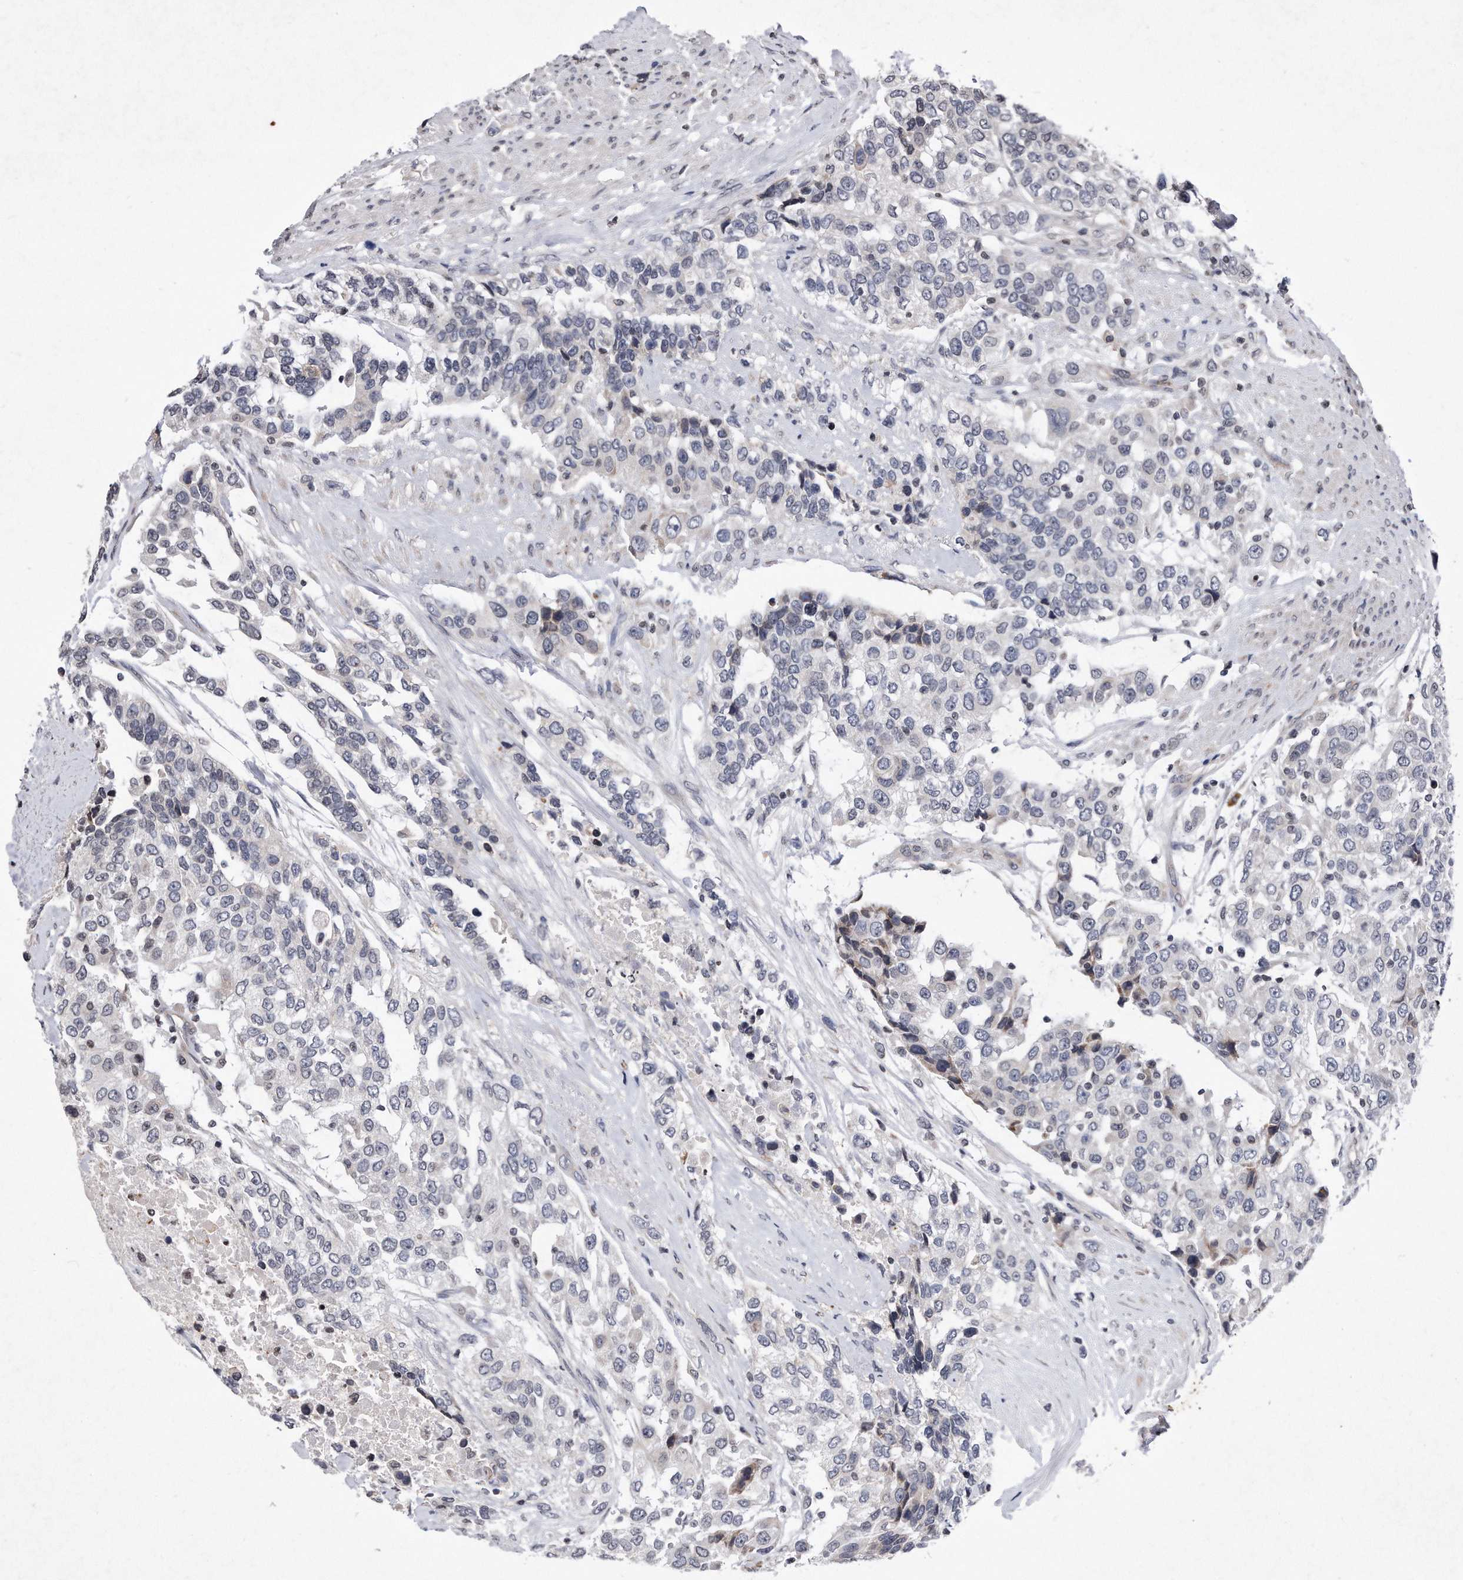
{"staining": {"intensity": "negative", "quantity": "none", "location": "none"}, "tissue": "urothelial cancer", "cell_type": "Tumor cells", "image_type": "cancer", "snomed": [{"axis": "morphology", "description": "Urothelial carcinoma, High grade"}, {"axis": "topography", "description": "Urinary bladder"}], "caption": "This is a photomicrograph of immunohistochemistry staining of high-grade urothelial carcinoma, which shows no expression in tumor cells.", "gene": "DAB1", "patient": {"sex": "female", "age": 80}}